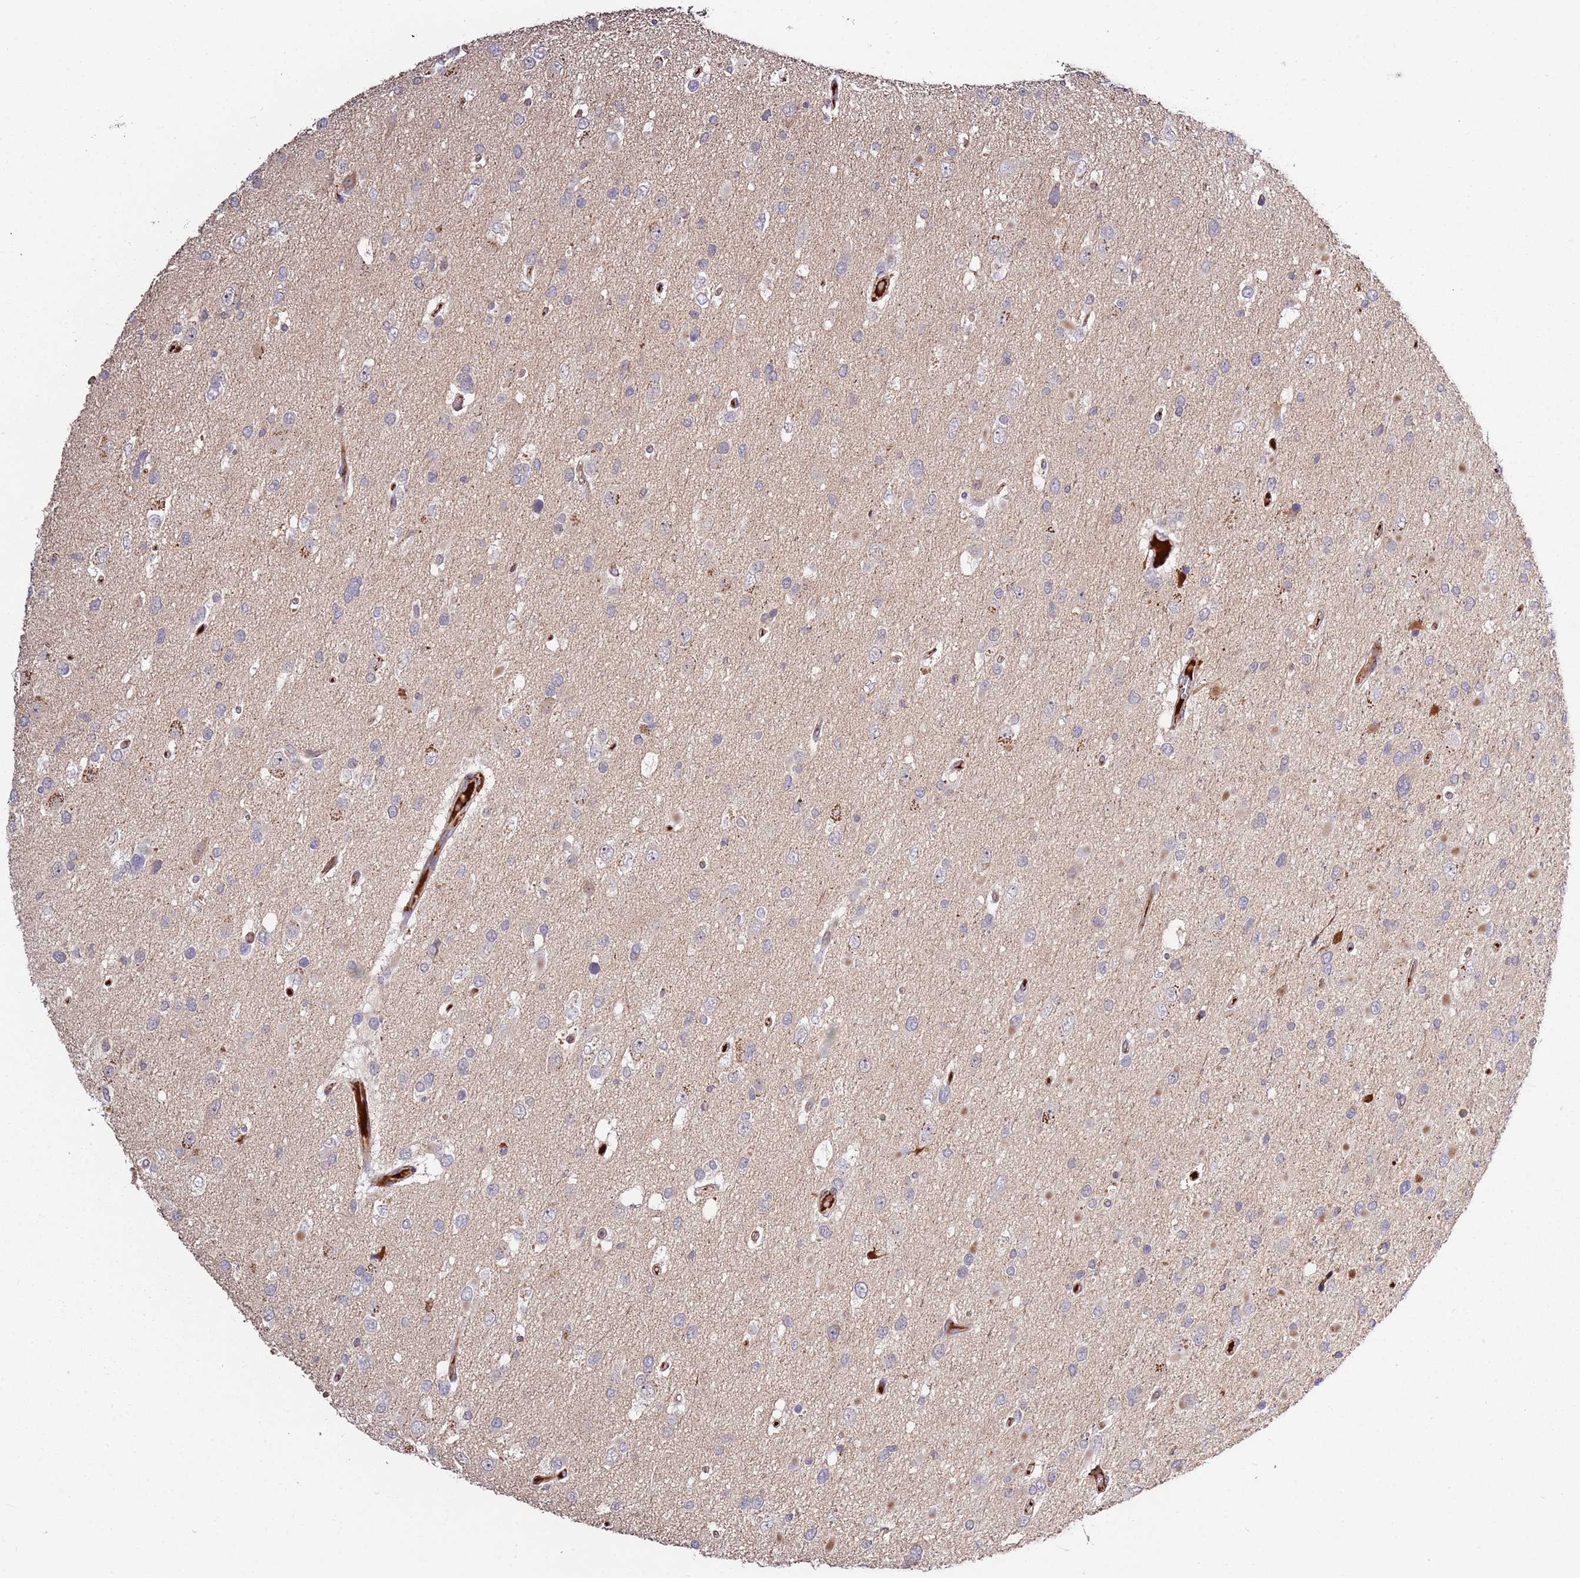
{"staining": {"intensity": "negative", "quantity": "none", "location": "none"}, "tissue": "glioma", "cell_type": "Tumor cells", "image_type": "cancer", "snomed": [{"axis": "morphology", "description": "Glioma, malignant, High grade"}, {"axis": "topography", "description": "Brain"}], "caption": "There is no significant positivity in tumor cells of malignant glioma (high-grade).", "gene": "RHBDL1", "patient": {"sex": "male", "age": 53}}